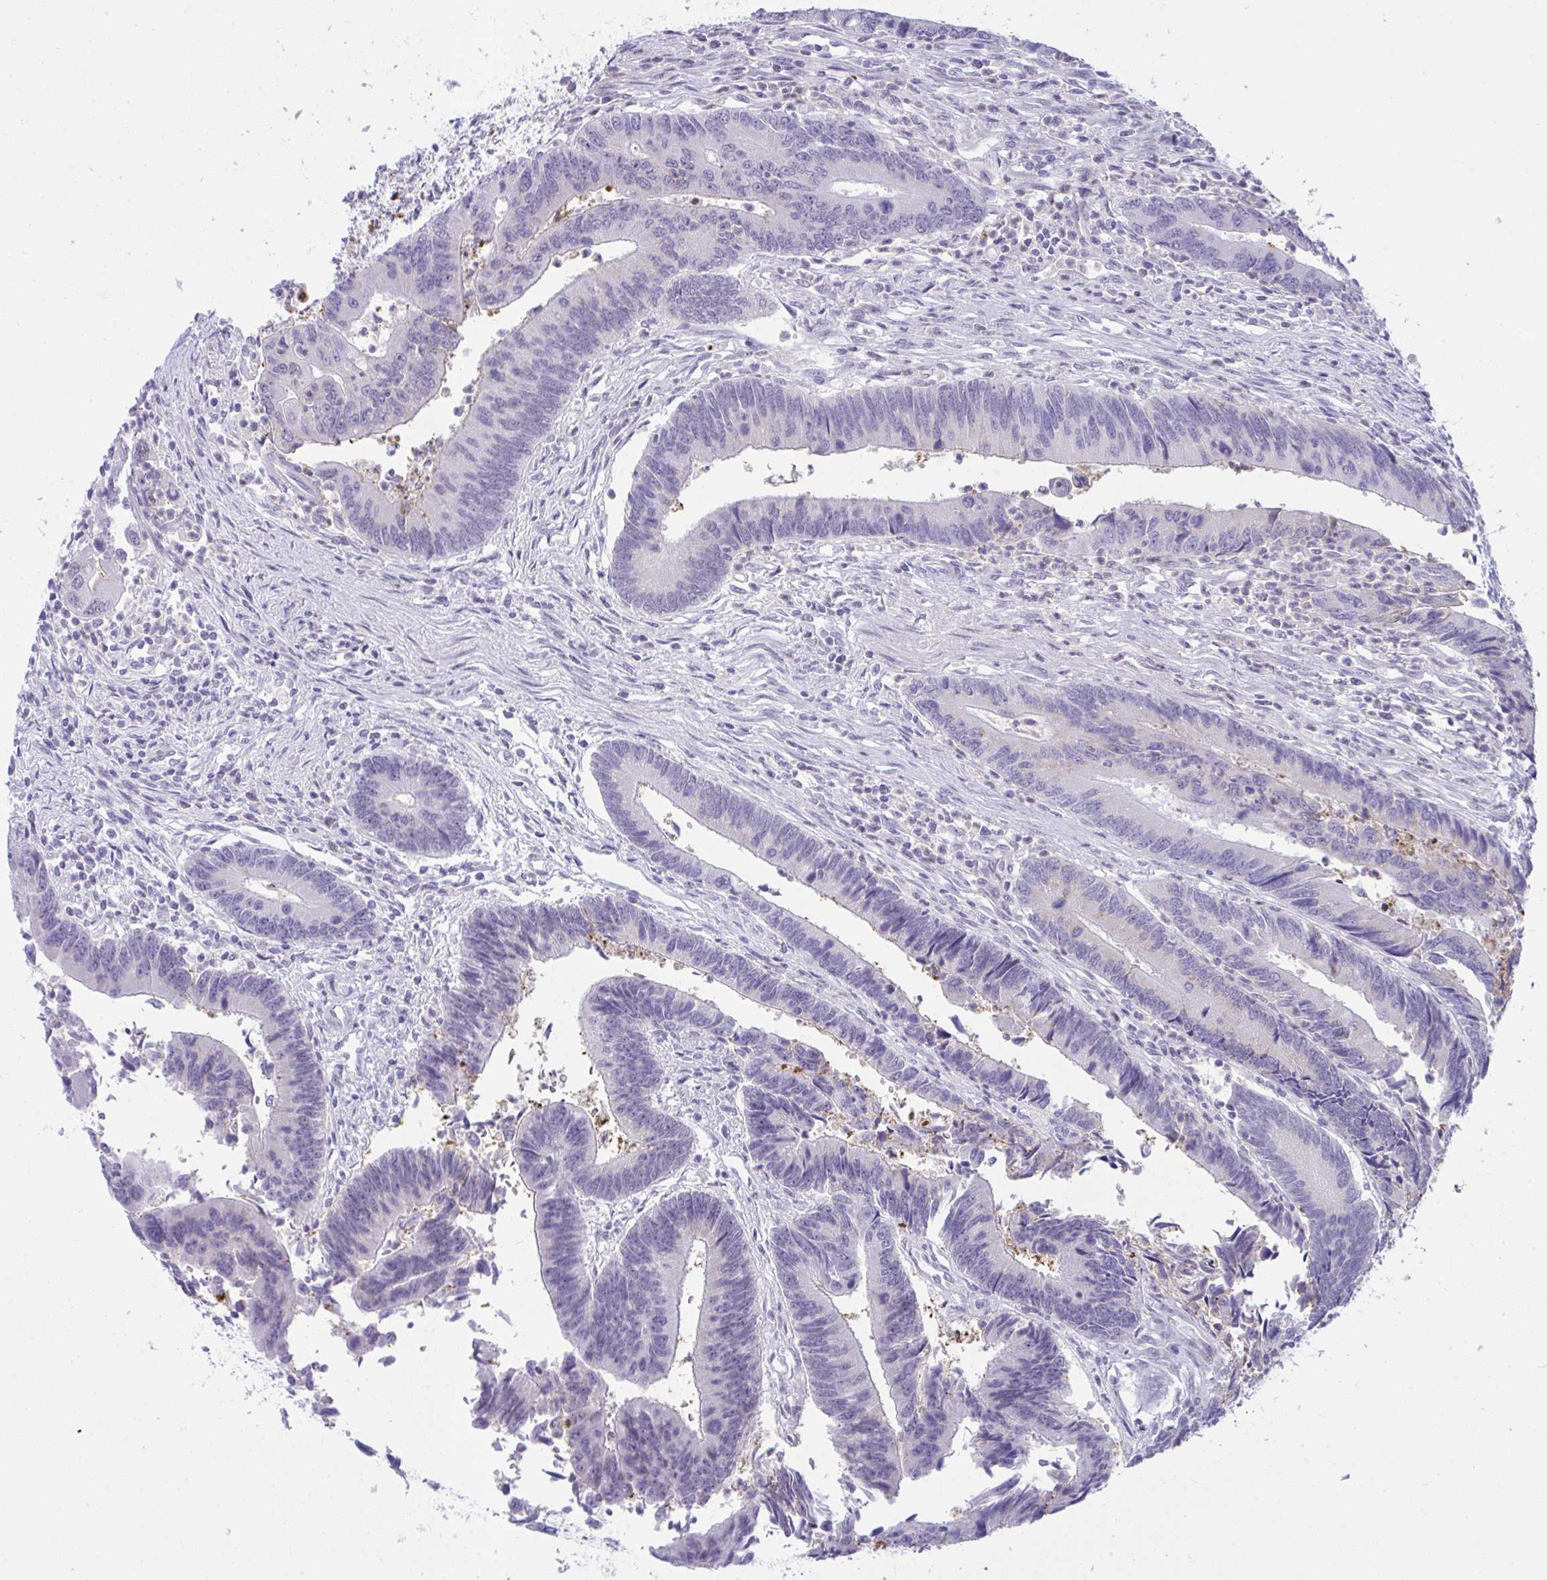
{"staining": {"intensity": "negative", "quantity": "none", "location": "none"}, "tissue": "colorectal cancer", "cell_type": "Tumor cells", "image_type": "cancer", "snomed": [{"axis": "morphology", "description": "Adenocarcinoma, NOS"}, {"axis": "topography", "description": "Colon"}], "caption": "Immunohistochemistry micrograph of human adenocarcinoma (colorectal) stained for a protein (brown), which exhibits no staining in tumor cells. (Stains: DAB immunohistochemistry (IHC) with hematoxylin counter stain, Microscopy: brightfield microscopy at high magnification).", "gene": "PLA2G12B", "patient": {"sex": "female", "age": 67}}